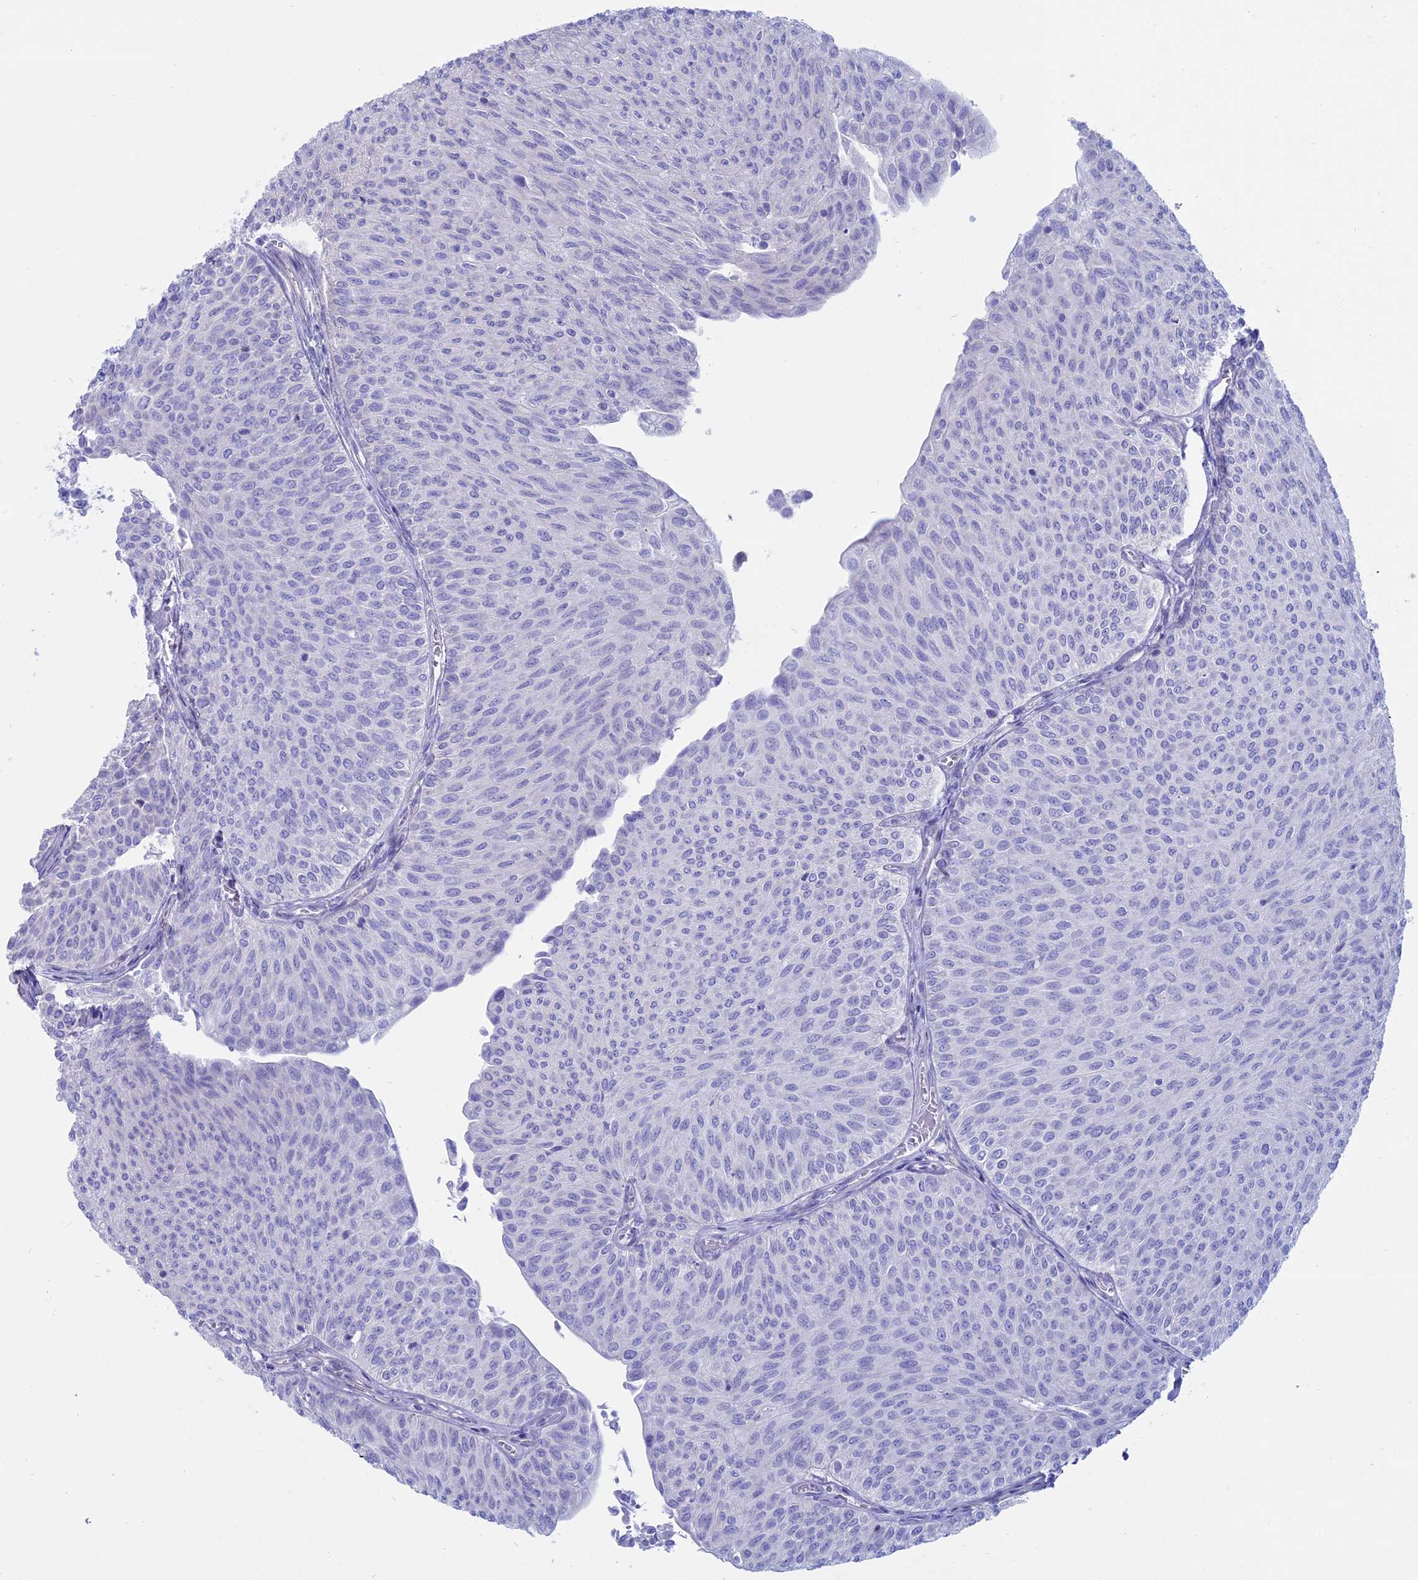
{"staining": {"intensity": "negative", "quantity": "none", "location": "none"}, "tissue": "urothelial cancer", "cell_type": "Tumor cells", "image_type": "cancer", "snomed": [{"axis": "morphology", "description": "Urothelial carcinoma, Low grade"}, {"axis": "topography", "description": "Urinary bladder"}], "caption": "Image shows no significant protein expression in tumor cells of urothelial carcinoma (low-grade). (DAB (3,3'-diaminobenzidine) immunohistochemistry (IHC) with hematoxylin counter stain).", "gene": "OR2AE1", "patient": {"sex": "male", "age": 78}}